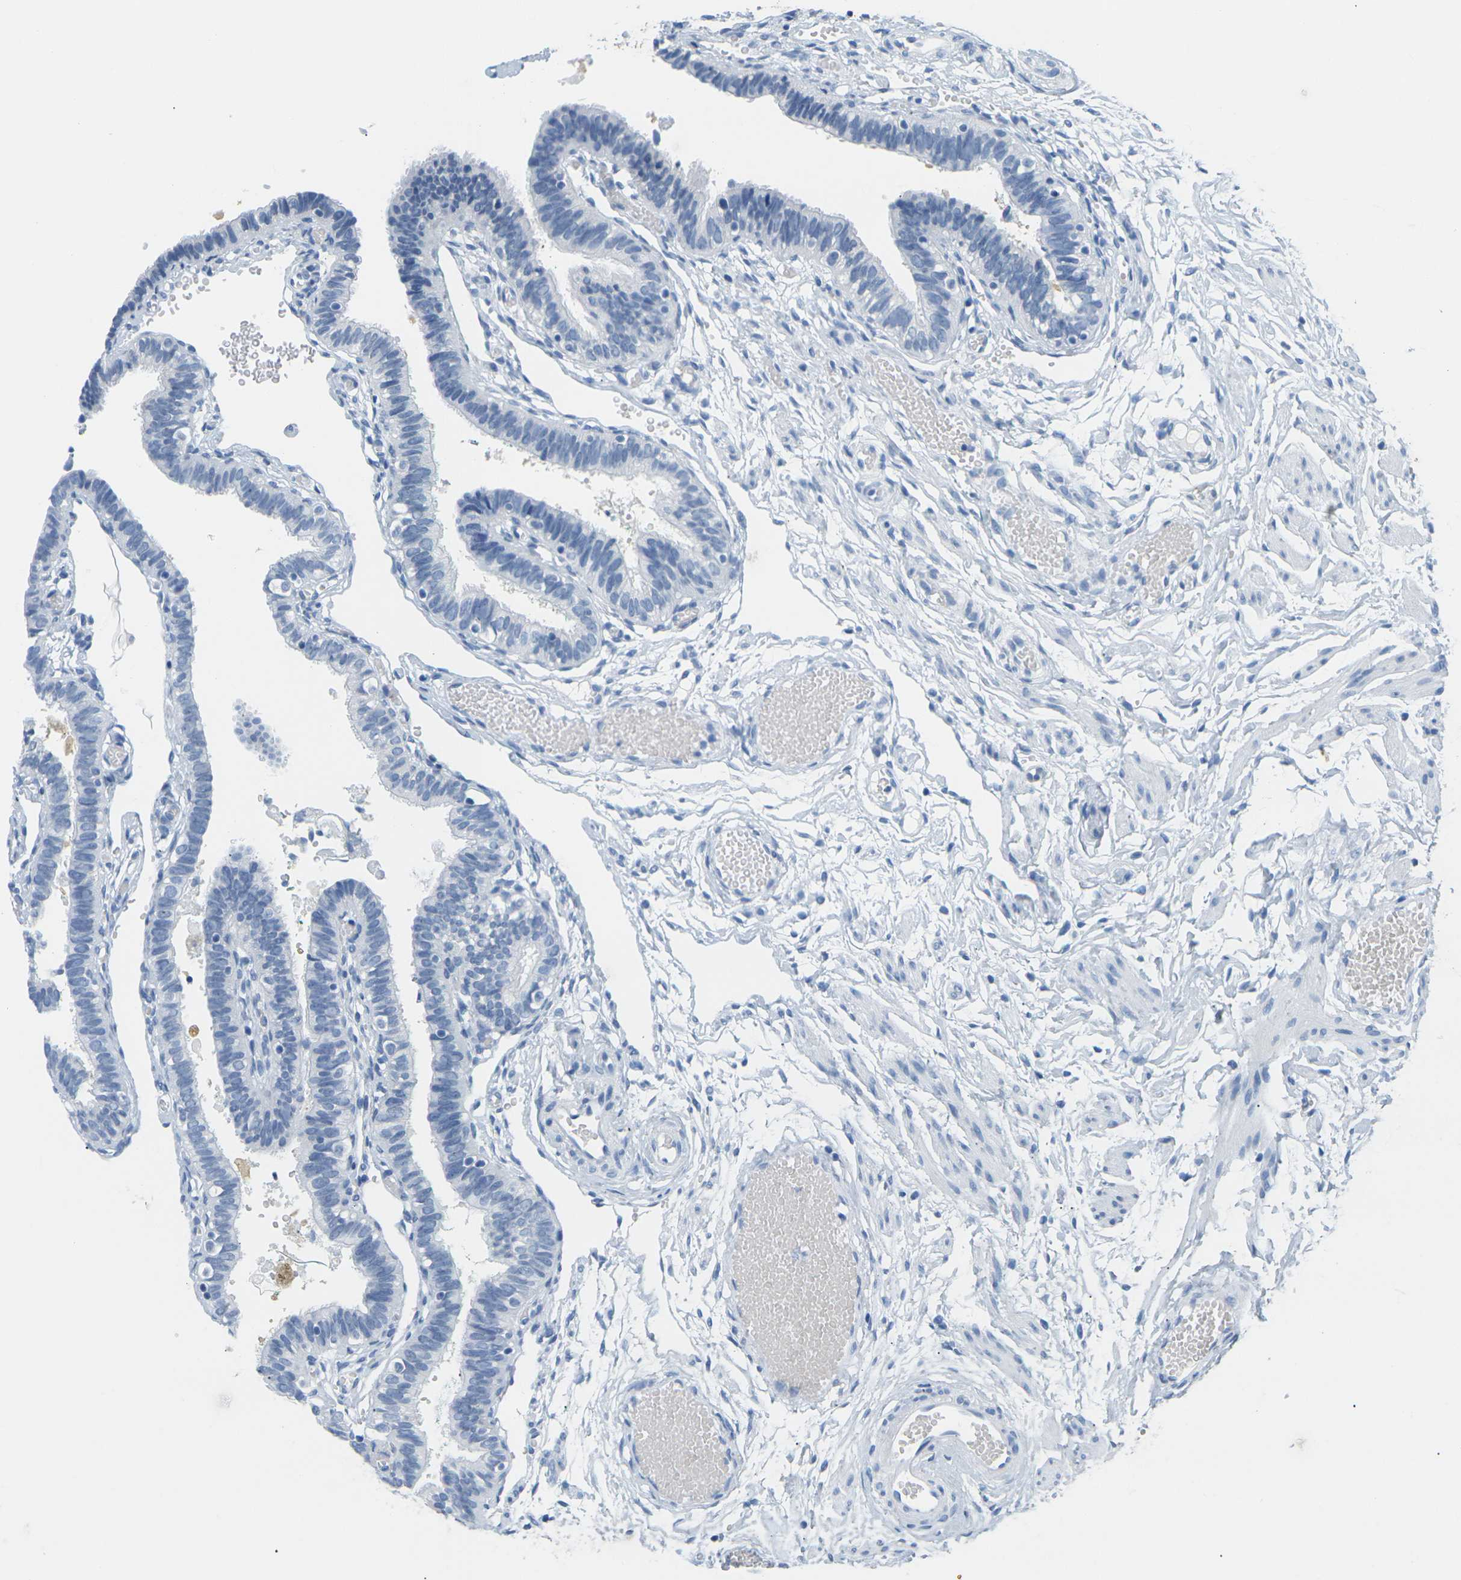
{"staining": {"intensity": "negative", "quantity": "none", "location": "none"}, "tissue": "fallopian tube", "cell_type": "Glandular cells", "image_type": "normal", "snomed": [{"axis": "morphology", "description": "Normal tissue, NOS"}, {"axis": "topography", "description": "Fallopian tube"}], "caption": "This is an immunohistochemistry micrograph of benign fallopian tube. There is no staining in glandular cells.", "gene": "CTAG1A", "patient": {"sex": "female", "age": 46}}